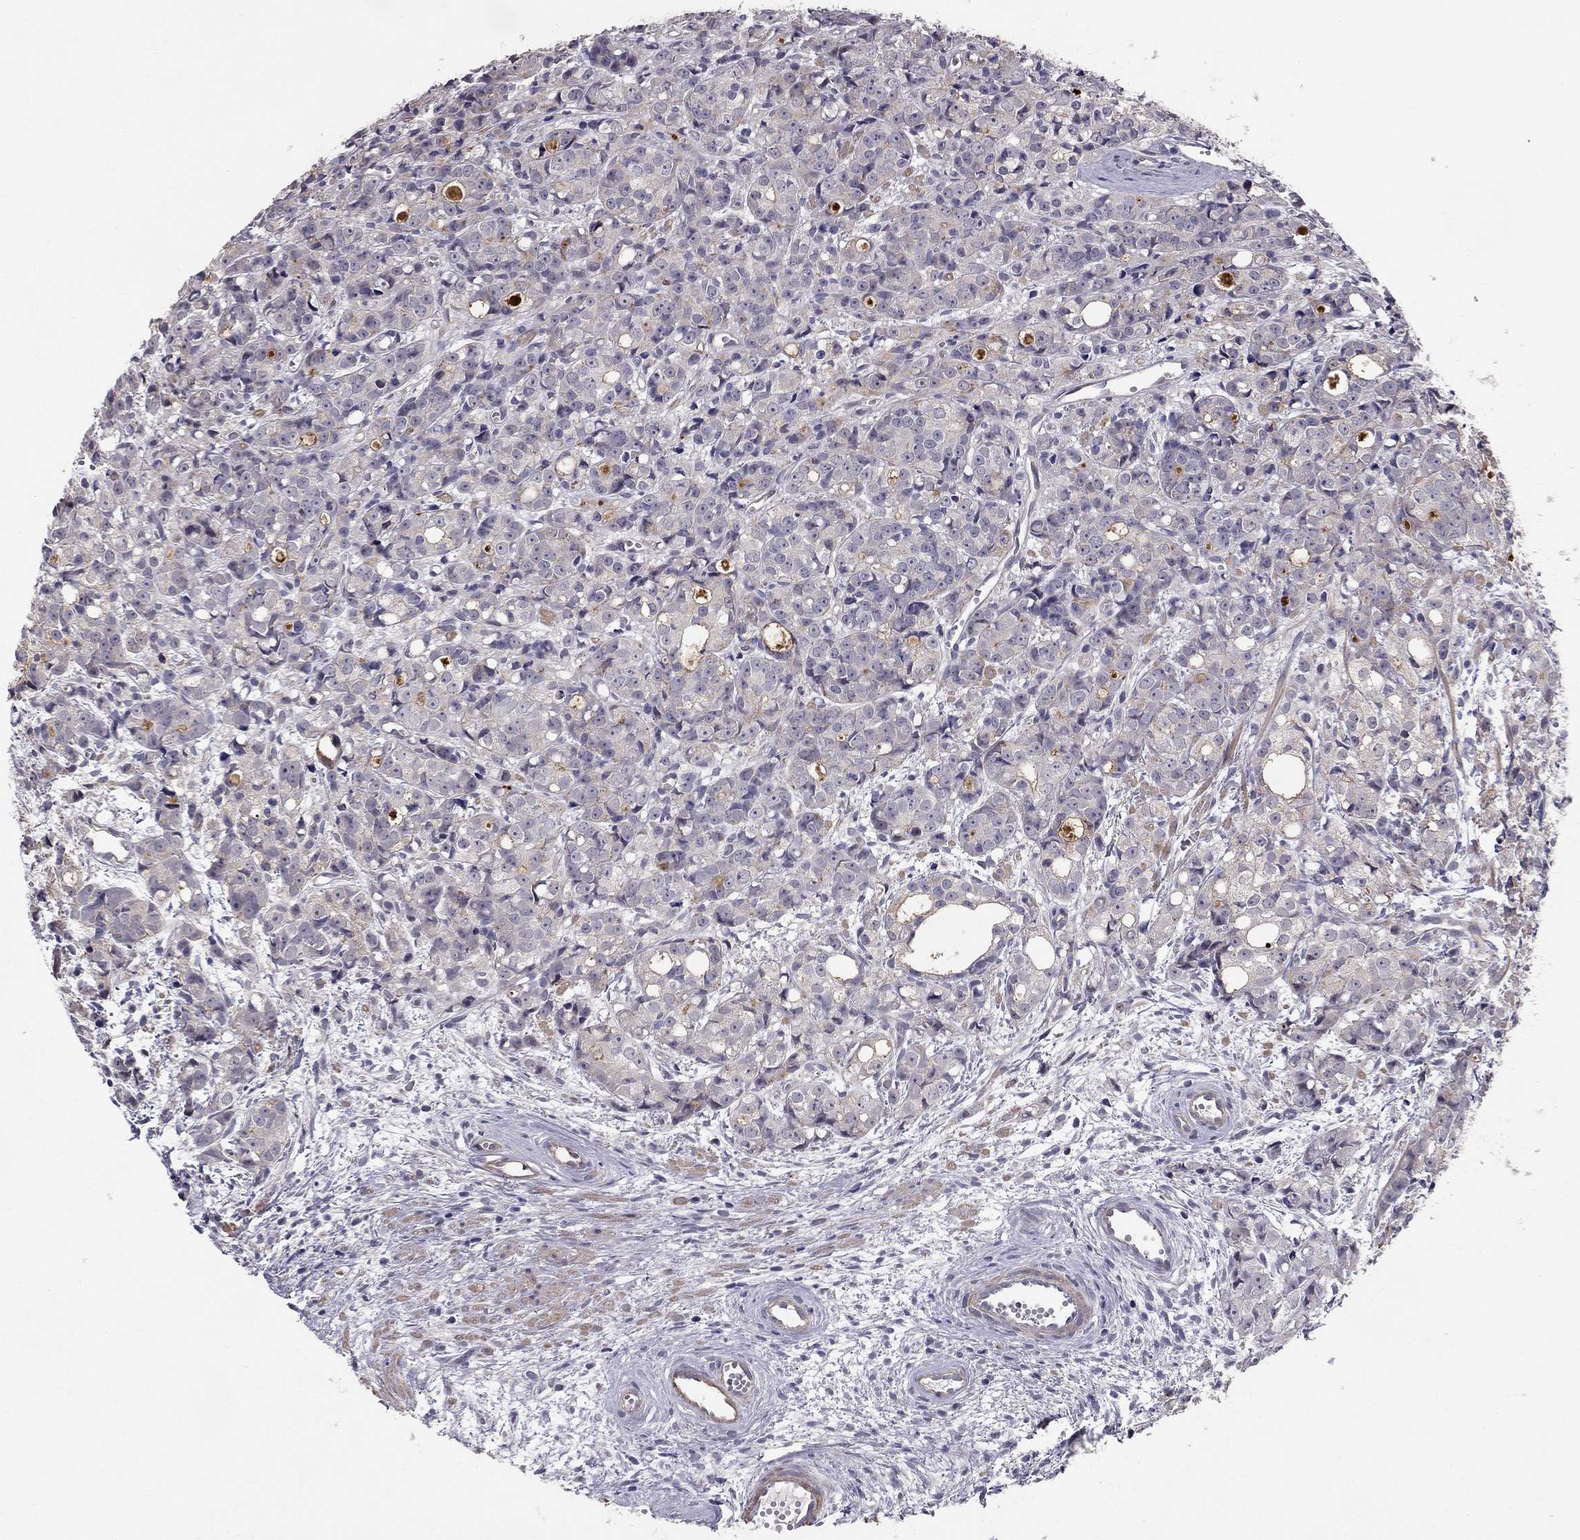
{"staining": {"intensity": "moderate", "quantity": "25%-75%", "location": "cytoplasmic/membranous"}, "tissue": "prostate cancer", "cell_type": "Tumor cells", "image_type": "cancer", "snomed": [{"axis": "morphology", "description": "Adenocarcinoma, Medium grade"}, {"axis": "topography", "description": "Prostate"}], "caption": "Protein staining reveals moderate cytoplasmic/membranous positivity in approximately 25%-75% of tumor cells in prostate cancer. (DAB IHC, brown staining for protein, blue staining for nuclei).", "gene": "GJB4", "patient": {"sex": "male", "age": 74}}